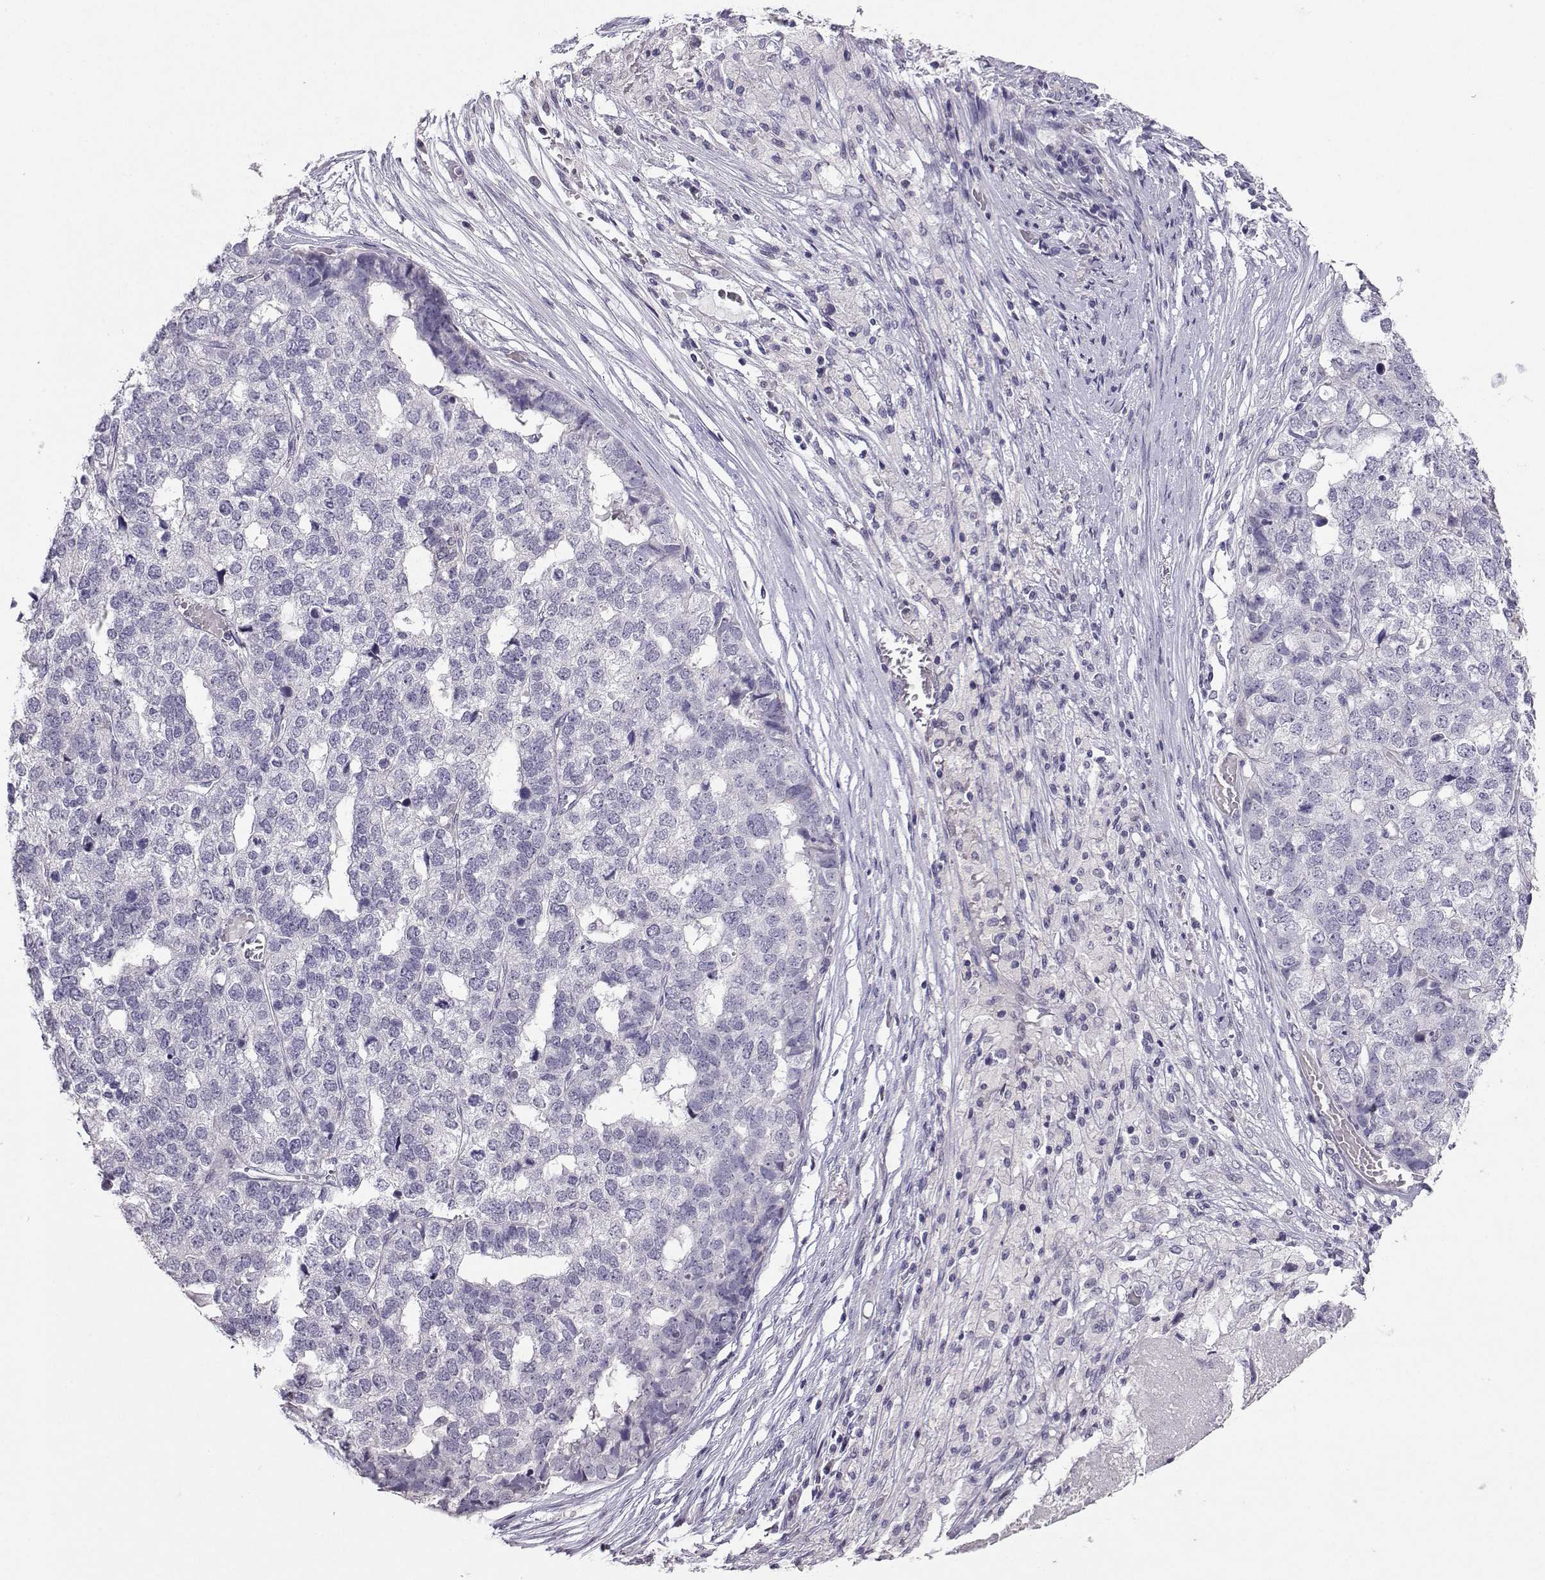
{"staining": {"intensity": "negative", "quantity": "none", "location": "none"}, "tissue": "stomach cancer", "cell_type": "Tumor cells", "image_type": "cancer", "snomed": [{"axis": "morphology", "description": "Adenocarcinoma, NOS"}, {"axis": "topography", "description": "Stomach"}], "caption": "An image of stomach cancer stained for a protein displays no brown staining in tumor cells.", "gene": "CARTPT", "patient": {"sex": "male", "age": 69}}